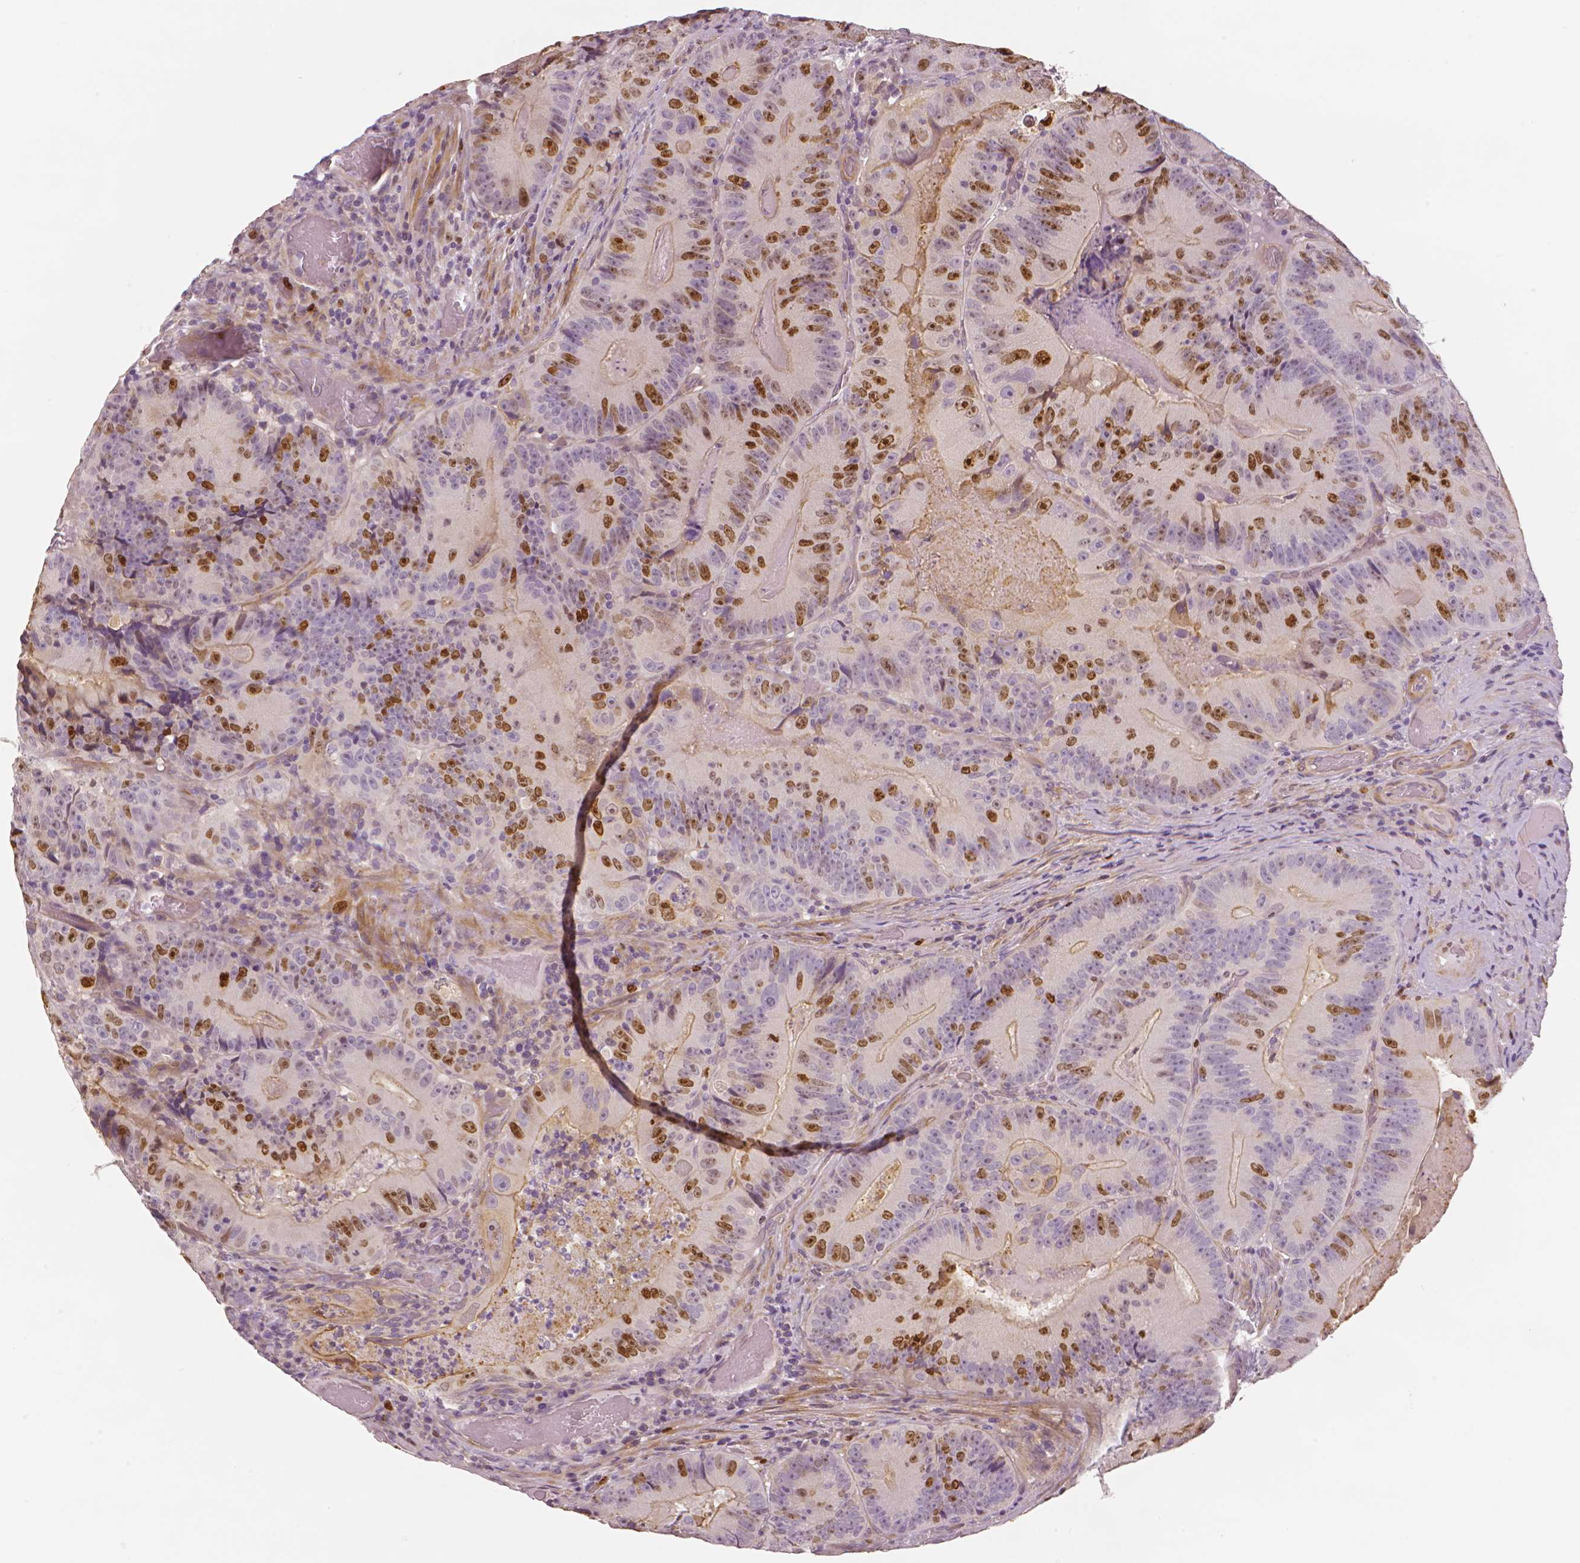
{"staining": {"intensity": "strong", "quantity": "25%-75%", "location": "nuclear"}, "tissue": "colorectal cancer", "cell_type": "Tumor cells", "image_type": "cancer", "snomed": [{"axis": "morphology", "description": "Adenocarcinoma, NOS"}, {"axis": "topography", "description": "Colon"}], "caption": "Immunohistochemical staining of colorectal cancer (adenocarcinoma) displays high levels of strong nuclear staining in approximately 25%-75% of tumor cells. (brown staining indicates protein expression, while blue staining denotes nuclei).", "gene": "MKI67", "patient": {"sex": "female", "age": 86}}